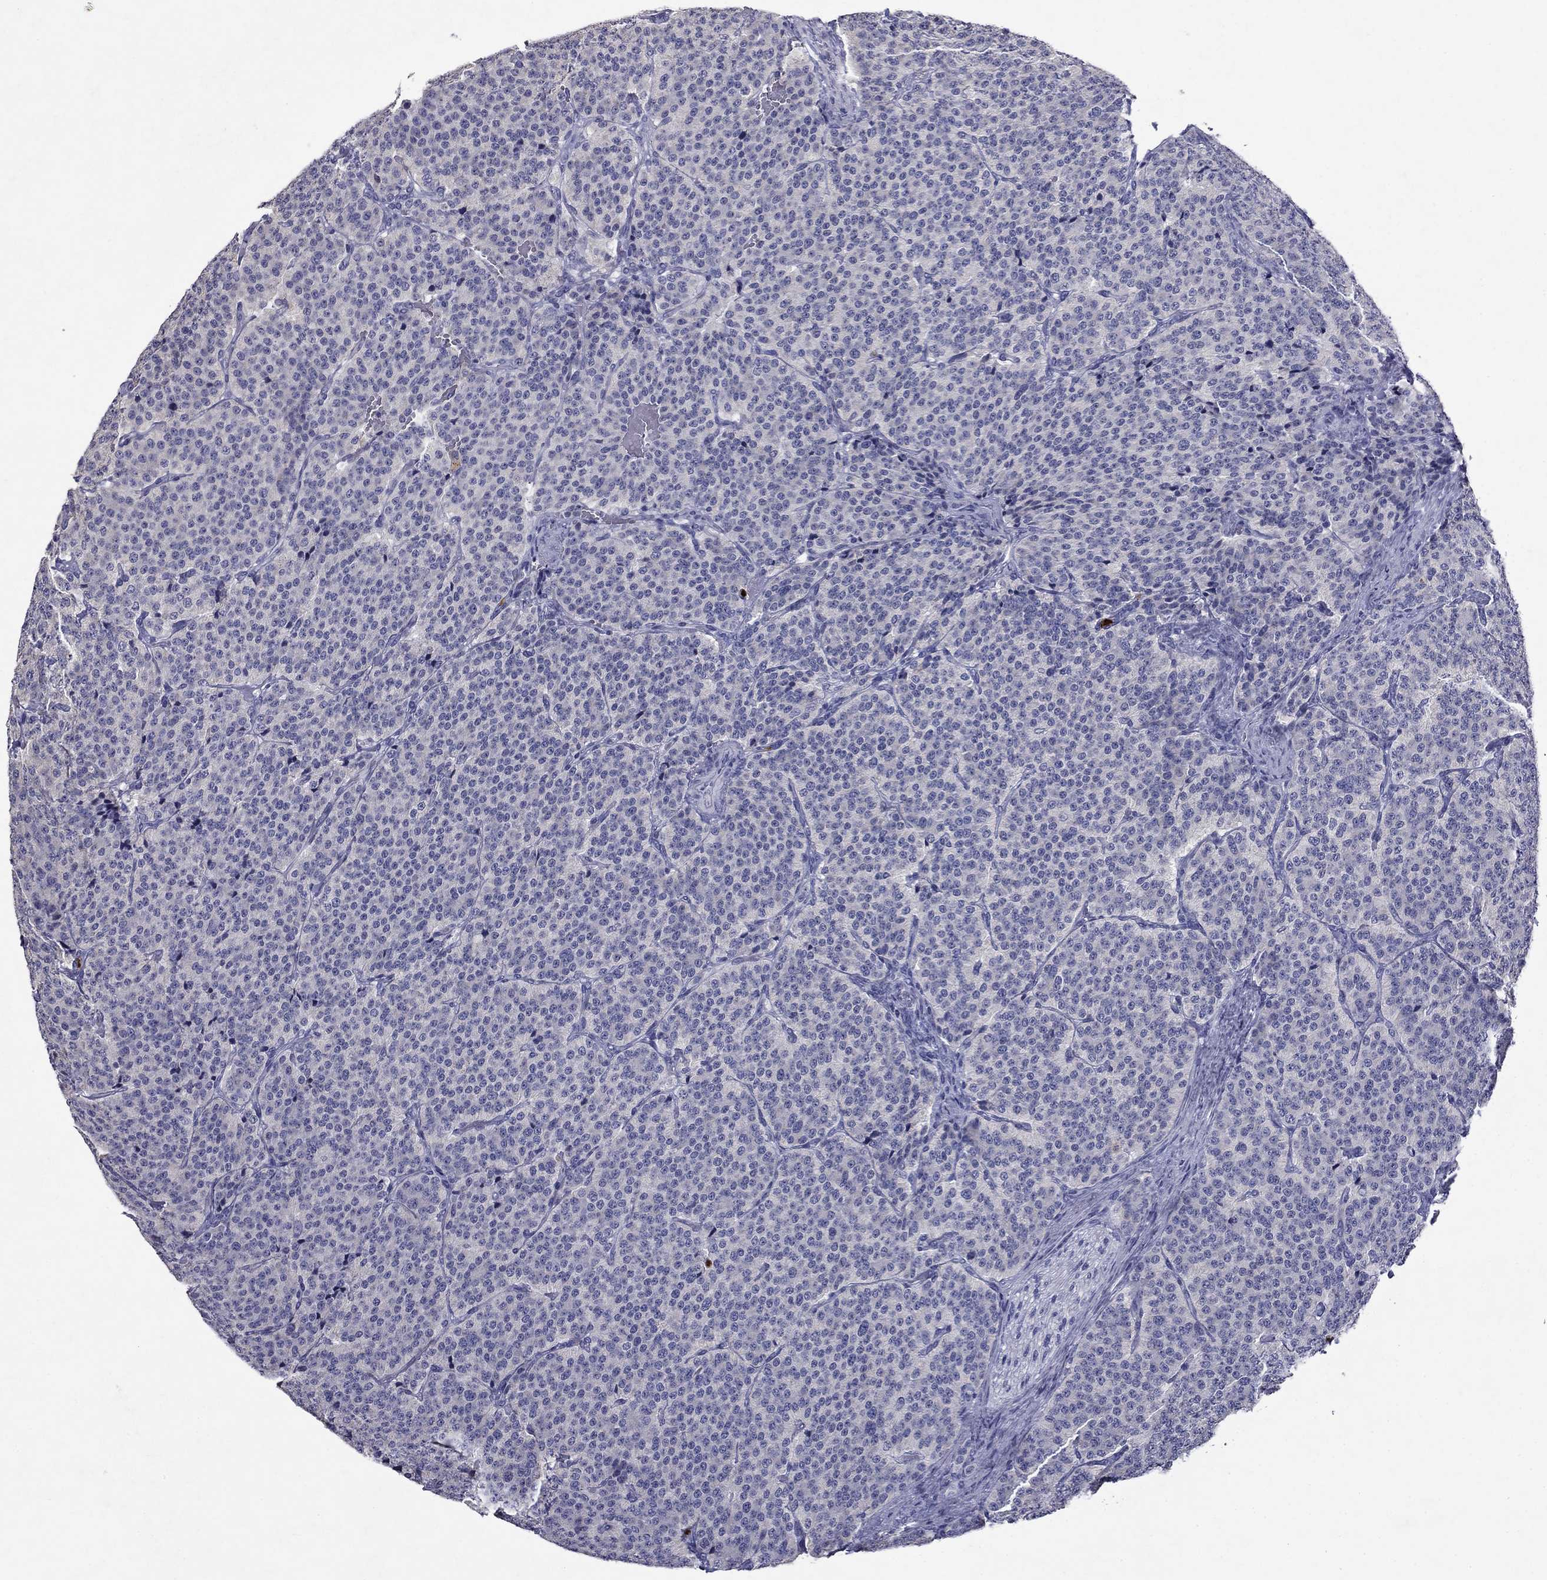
{"staining": {"intensity": "negative", "quantity": "none", "location": "none"}, "tissue": "carcinoid", "cell_type": "Tumor cells", "image_type": "cancer", "snomed": [{"axis": "morphology", "description": "Carcinoid, malignant, NOS"}, {"axis": "topography", "description": "Small intestine"}], "caption": "Tumor cells are negative for brown protein staining in carcinoid (malignant).", "gene": "IRF5", "patient": {"sex": "female", "age": 58}}